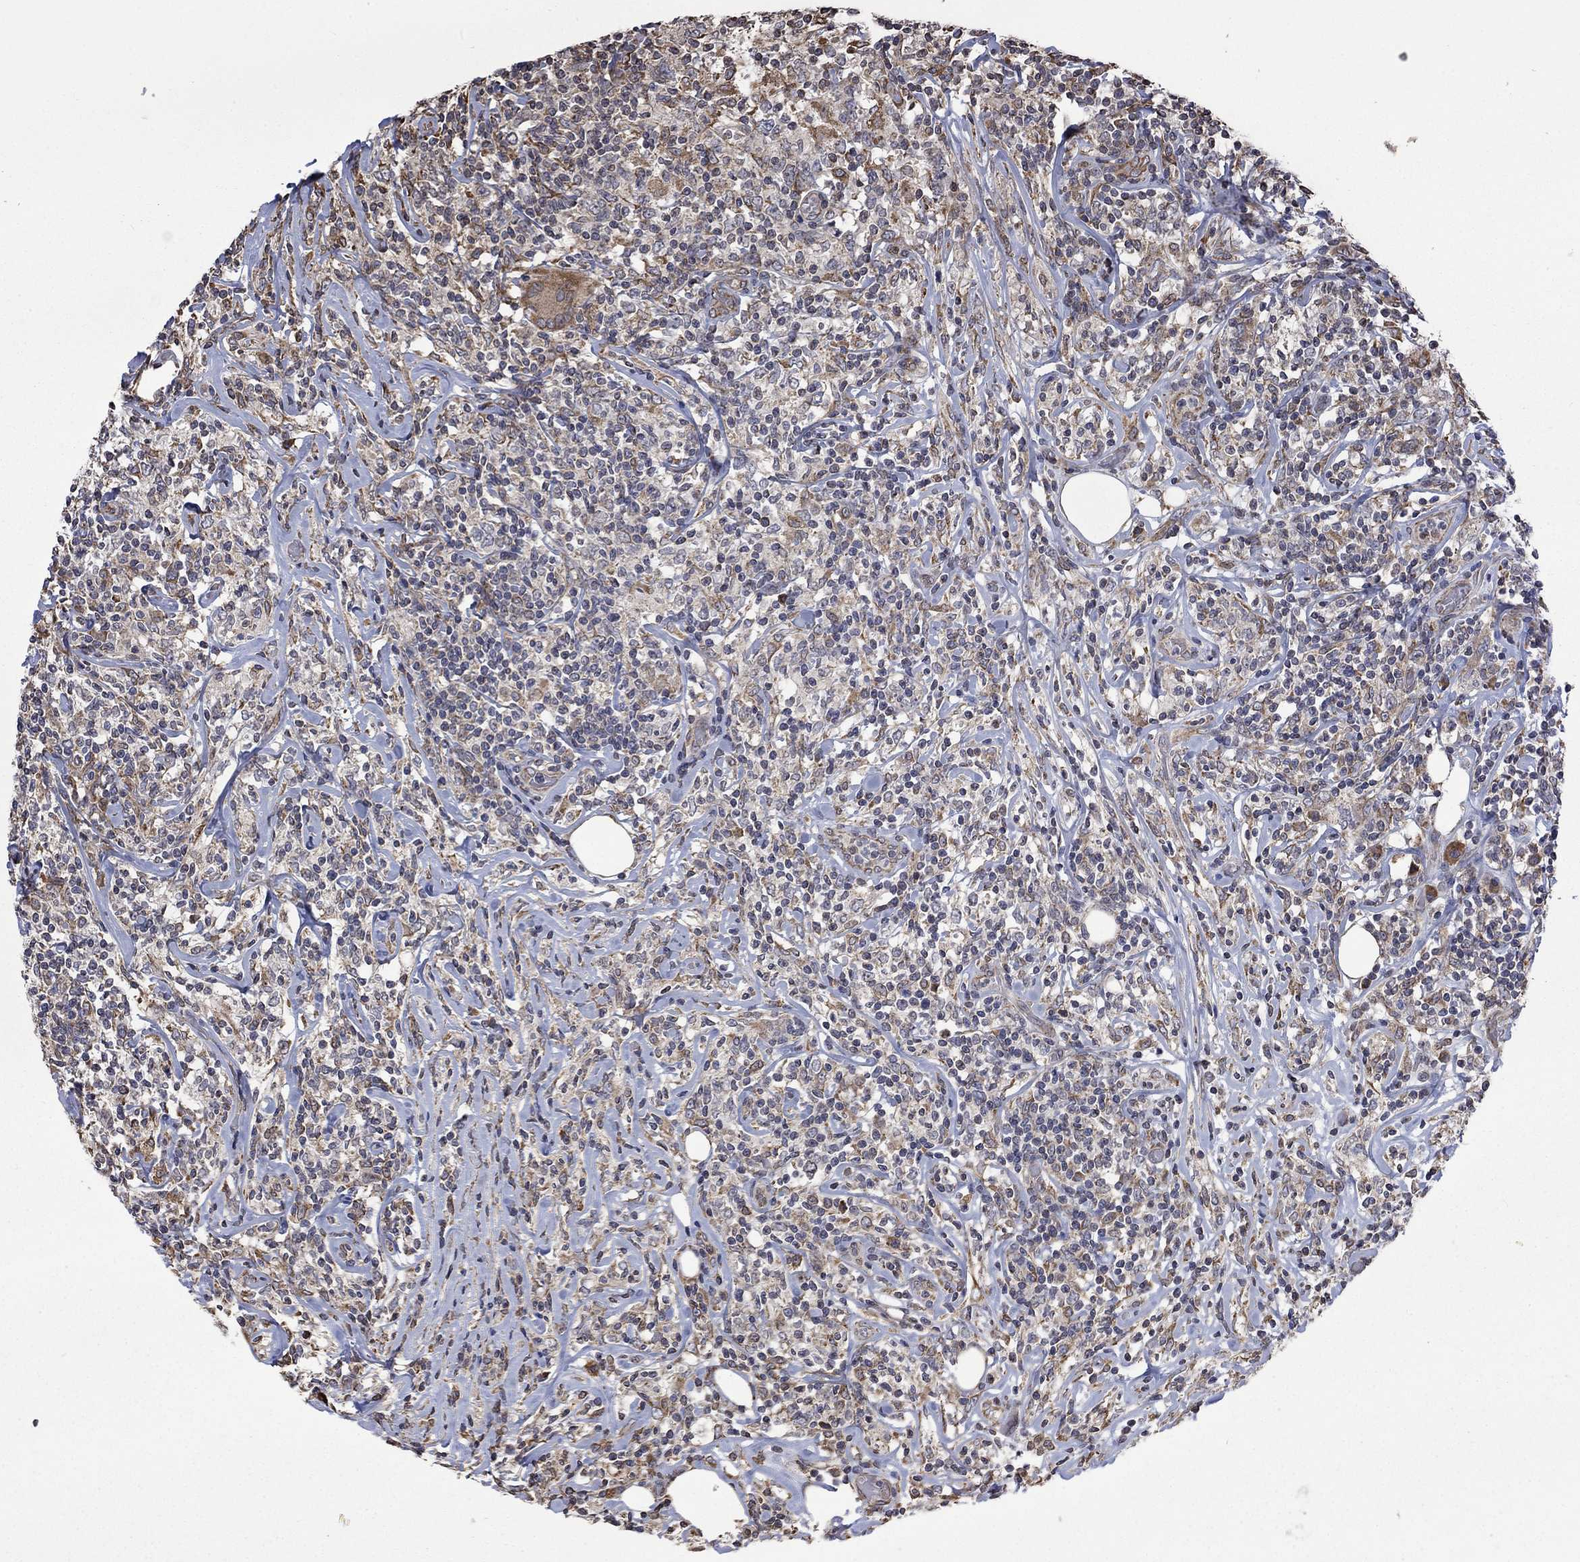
{"staining": {"intensity": "moderate", "quantity": "<25%", "location": "cytoplasmic/membranous"}, "tissue": "lymphoma", "cell_type": "Tumor cells", "image_type": "cancer", "snomed": [{"axis": "morphology", "description": "Malignant lymphoma, non-Hodgkin's type, High grade"}, {"axis": "topography", "description": "Lymph node"}], "caption": "Protein expression analysis of human lymphoma reveals moderate cytoplasmic/membranous expression in approximately <25% of tumor cells.", "gene": "ESRRA", "patient": {"sex": "female", "age": 84}}